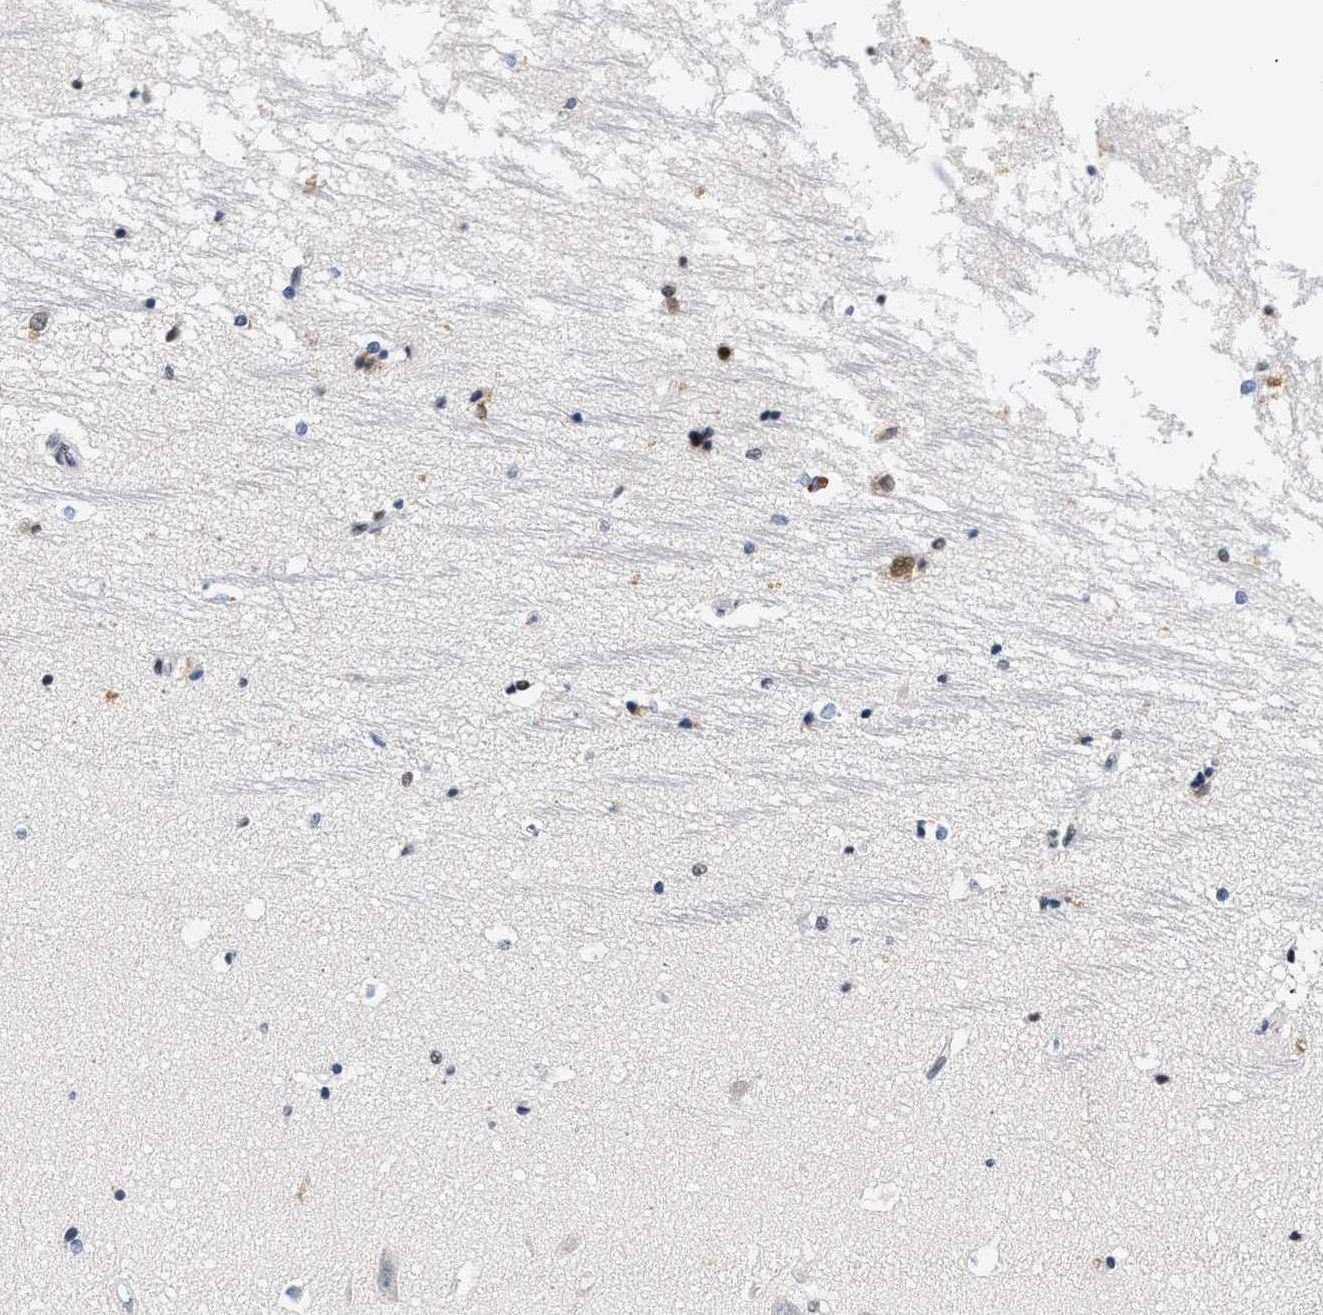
{"staining": {"intensity": "negative", "quantity": "none", "location": "none"}, "tissue": "hippocampus", "cell_type": "Glial cells", "image_type": "normal", "snomed": [{"axis": "morphology", "description": "Normal tissue, NOS"}, {"axis": "topography", "description": "Hippocampus"}], "caption": "This is an immunohistochemistry (IHC) histopathology image of benign hippocampus. There is no expression in glial cells.", "gene": "ATF2", "patient": {"sex": "male", "age": 45}}